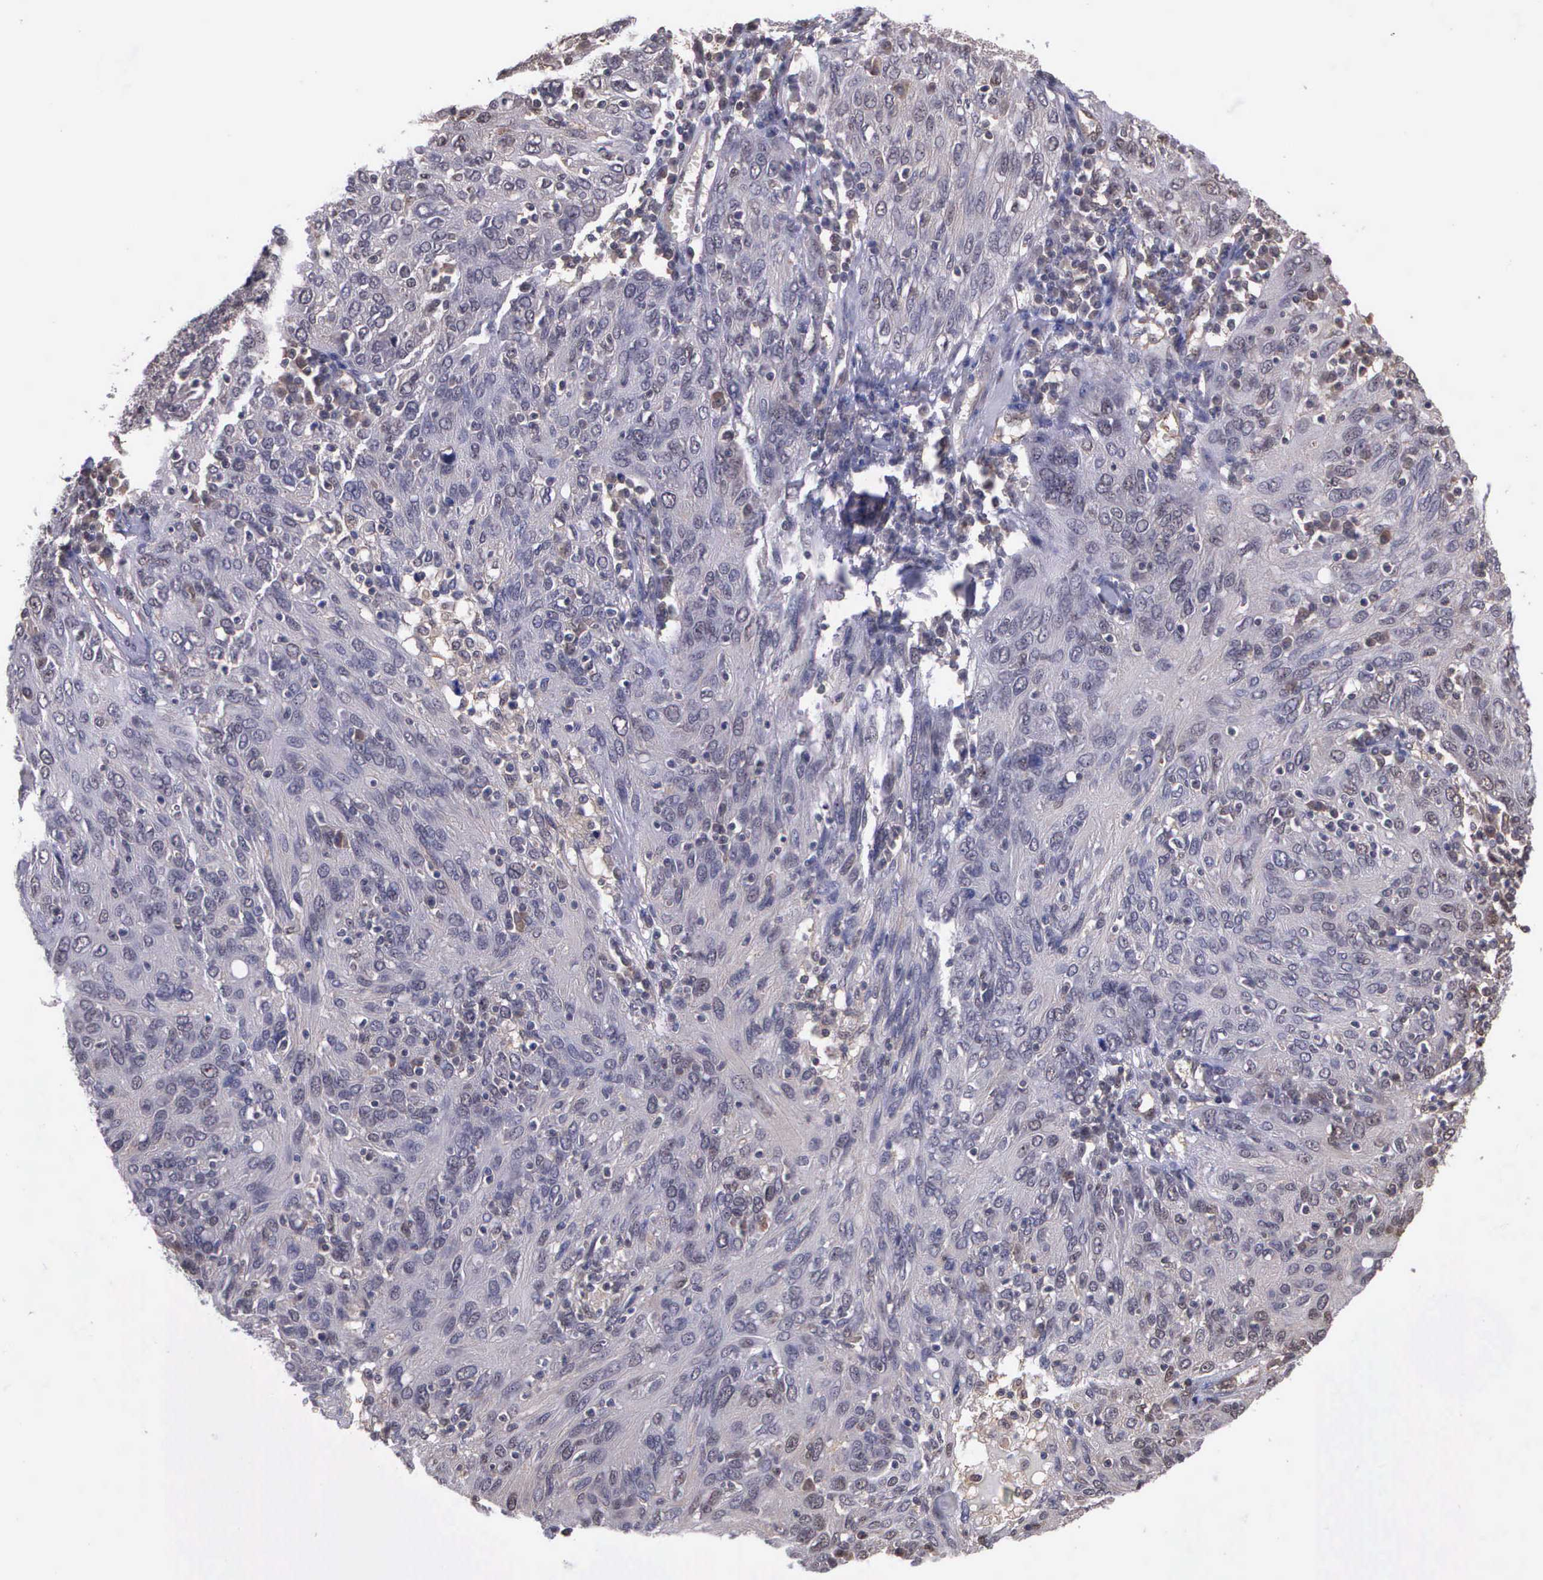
{"staining": {"intensity": "weak", "quantity": "25%-75%", "location": "cytoplasmic/membranous"}, "tissue": "ovarian cancer", "cell_type": "Tumor cells", "image_type": "cancer", "snomed": [{"axis": "morphology", "description": "Carcinoma, endometroid"}, {"axis": "topography", "description": "Ovary"}], "caption": "Ovarian cancer stained with a brown dye displays weak cytoplasmic/membranous positive expression in approximately 25%-75% of tumor cells.", "gene": "PSMC1", "patient": {"sex": "female", "age": 50}}